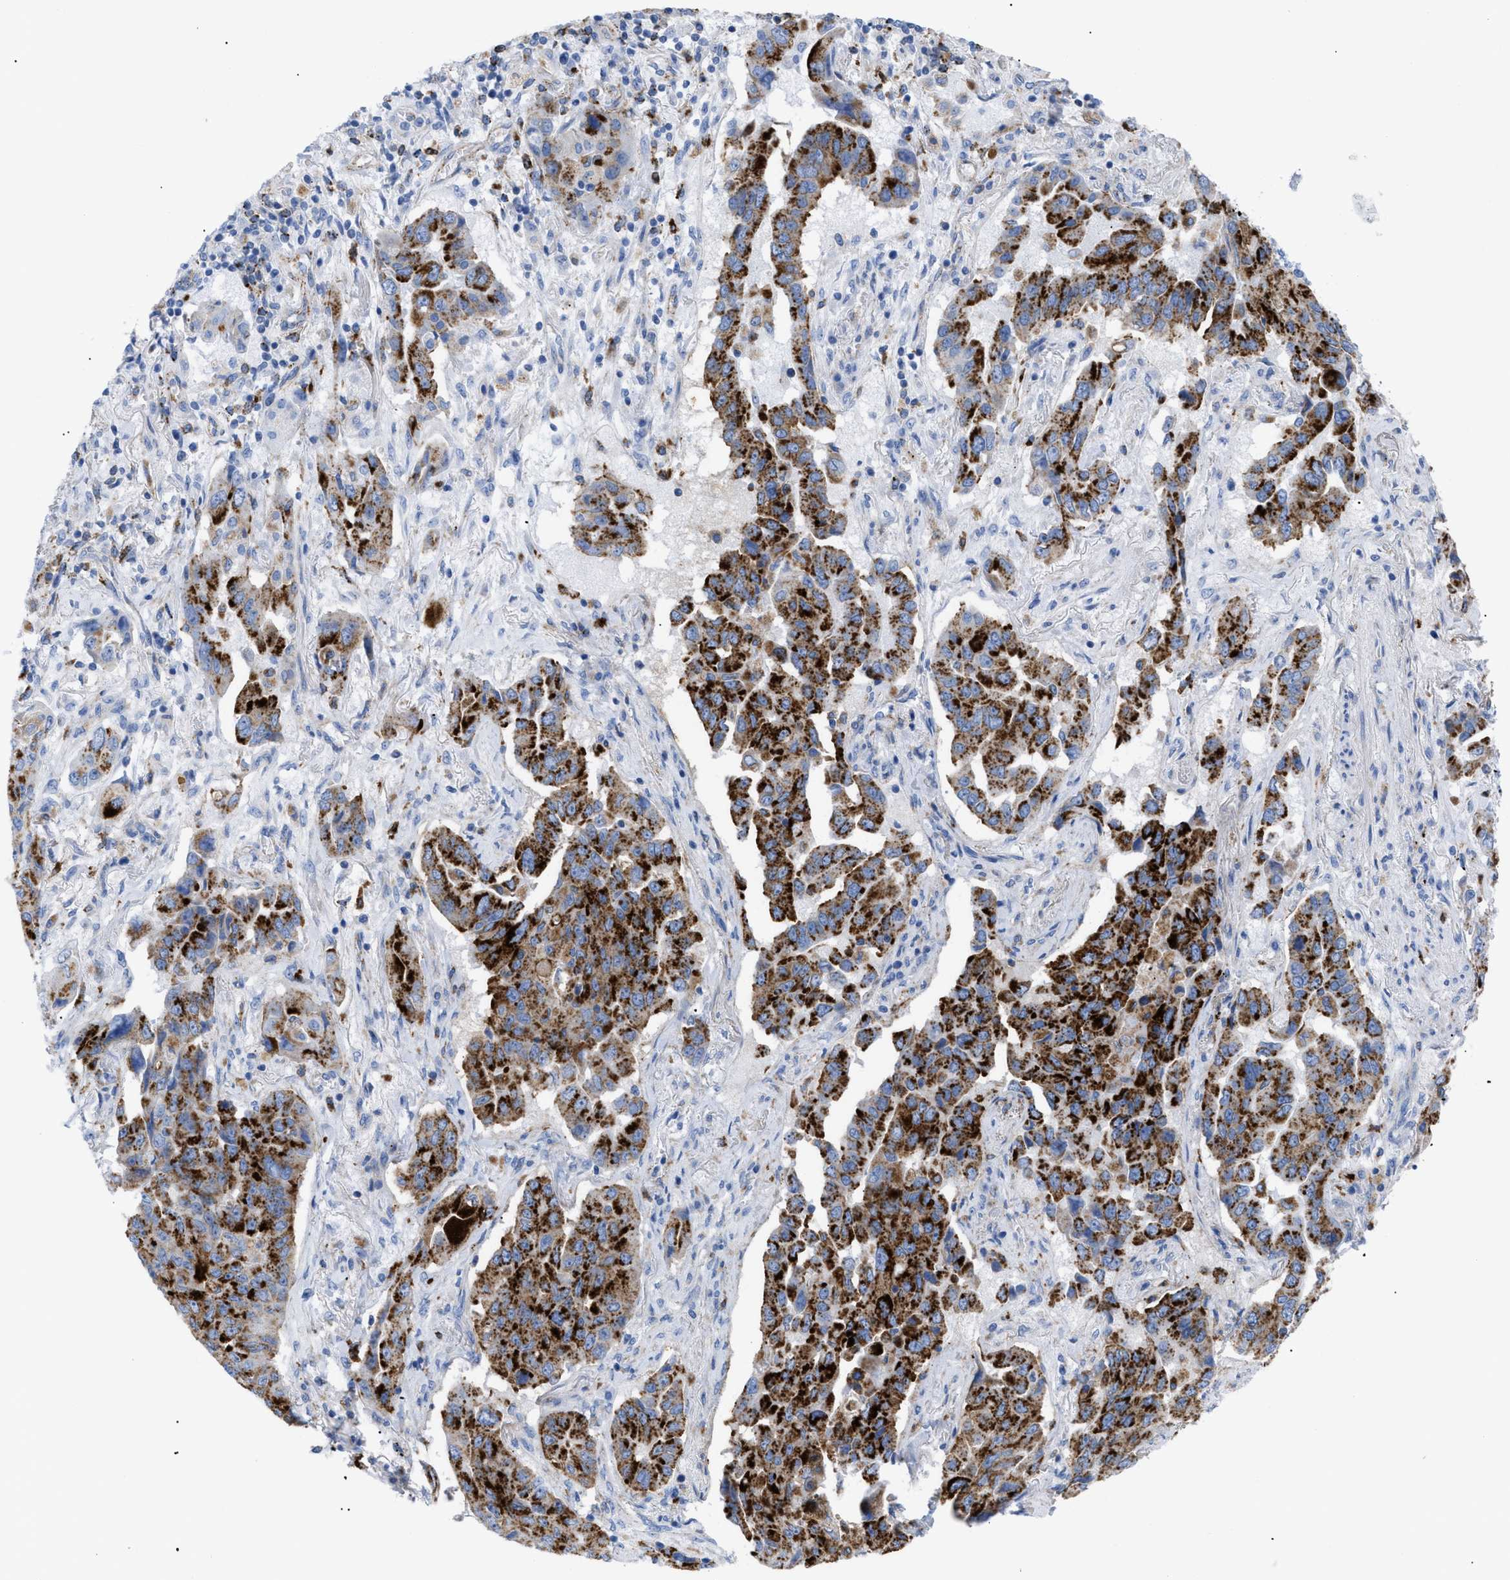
{"staining": {"intensity": "strong", "quantity": ">75%", "location": "cytoplasmic/membranous"}, "tissue": "lung cancer", "cell_type": "Tumor cells", "image_type": "cancer", "snomed": [{"axis": "morphology", "description": "Adenocarcinoma, NOS"}, {"axis": "topography", "description": "Lung"}], "caption": "There is high levels of strong cytoplasmic/membranous expression in tumor cells of adenocarcinoma (lung), as demonstrated by immunohistochemical staining (brown color).", "gene": "DRAM2", "patient": {"sex": "female", "age": 65}}